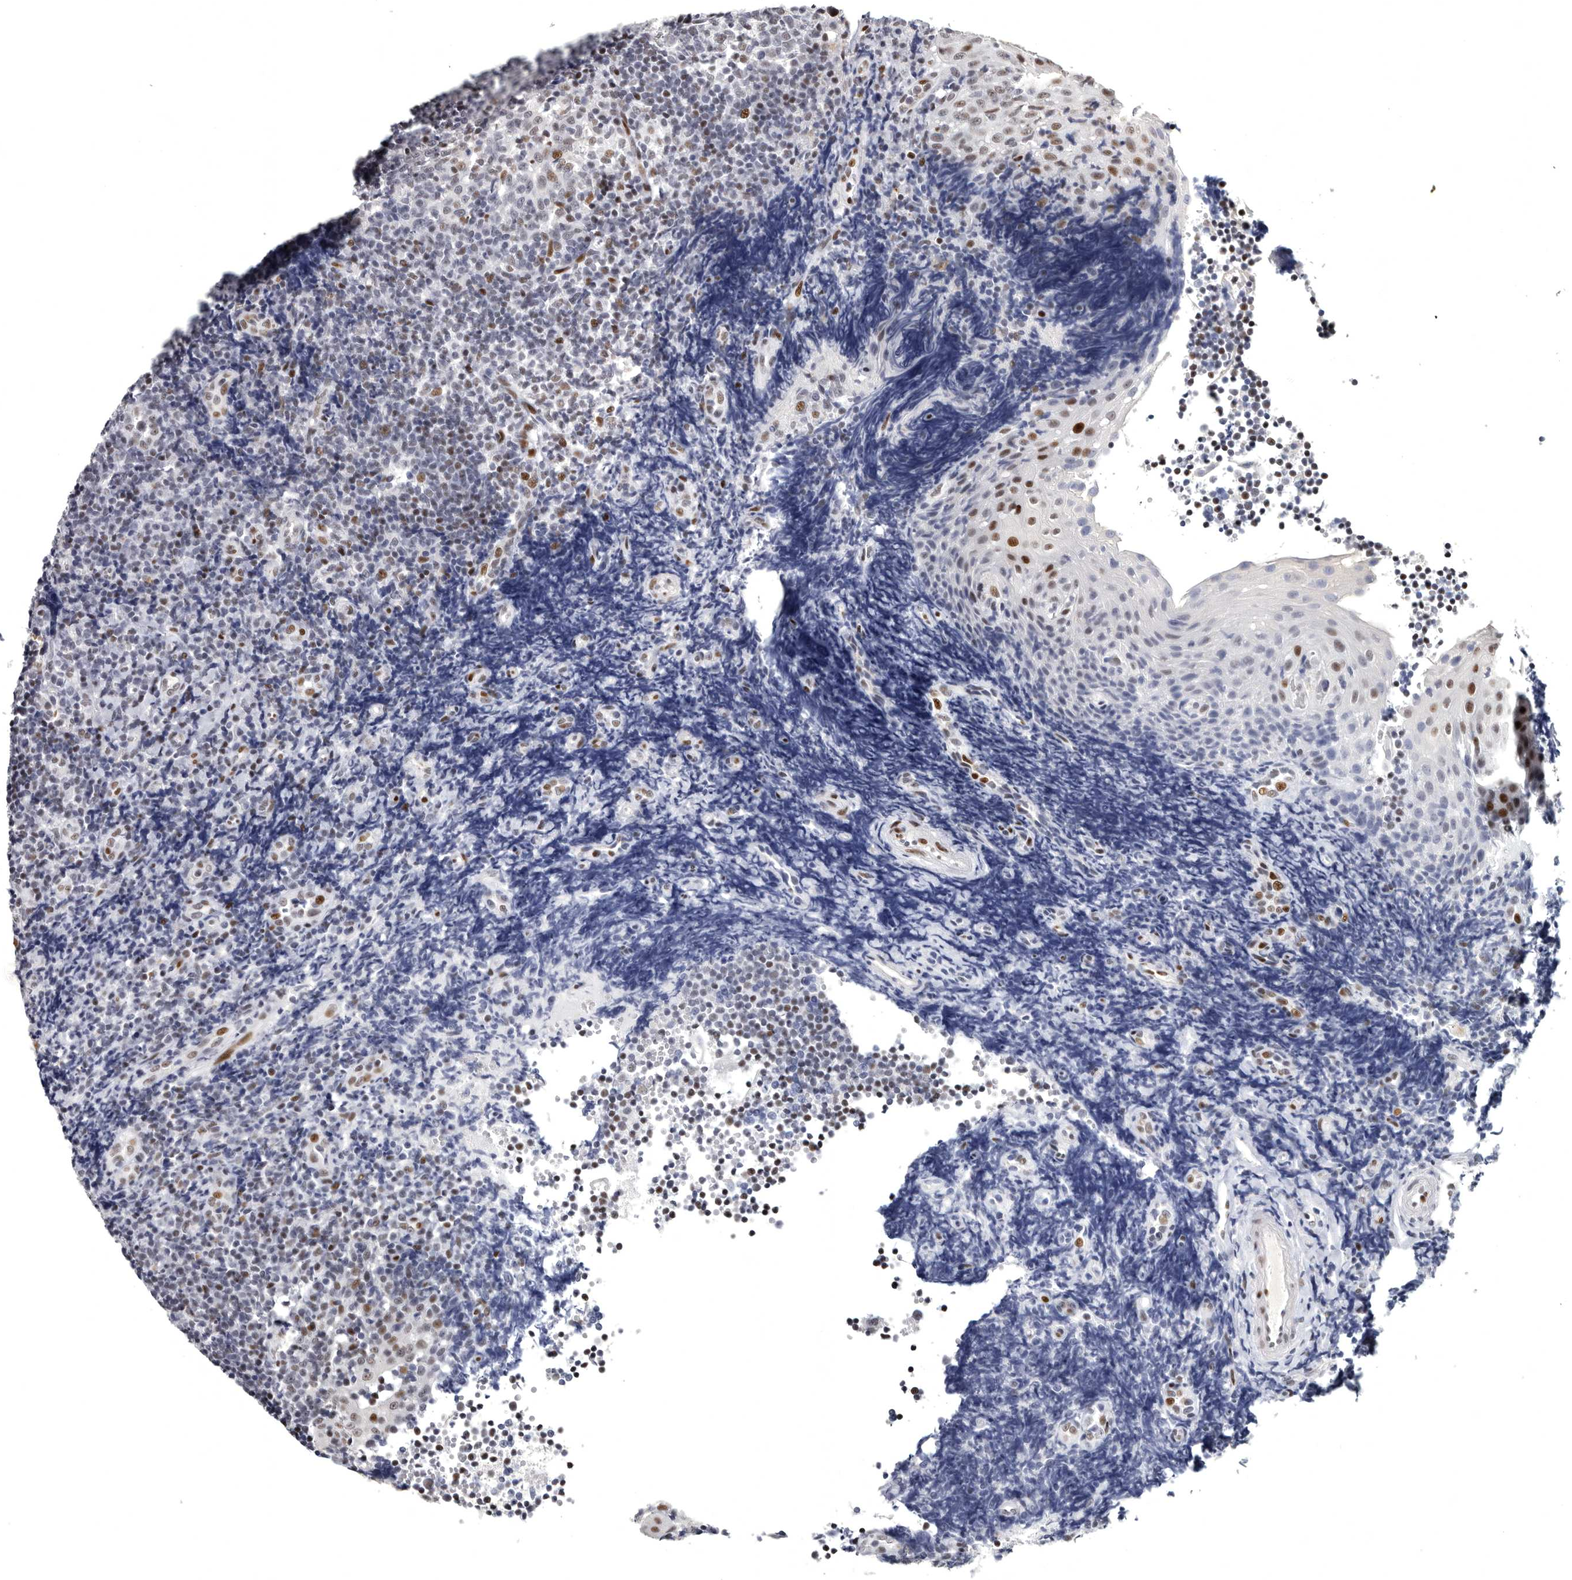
{"staining": {"intensity": "negative", "quantity": "none", "location": "none"}, "tissue": "tonsil", "cell_type": "Germinal center cells", "image_type": "normal", "snomed": [{"axis": "morphology", "description": "Normal tissue, NOS"}, {"axis": "topography", "description": "Tonsil"}], "caption": "High magnification brightfield microscopy of benign tonsil stained with DAB (brown) and counterstained with hematoxylin (blue): germinal center cells show no significant staining.", "gene": "WRAP73", "patient": {"sex": "female", "age": 40}}